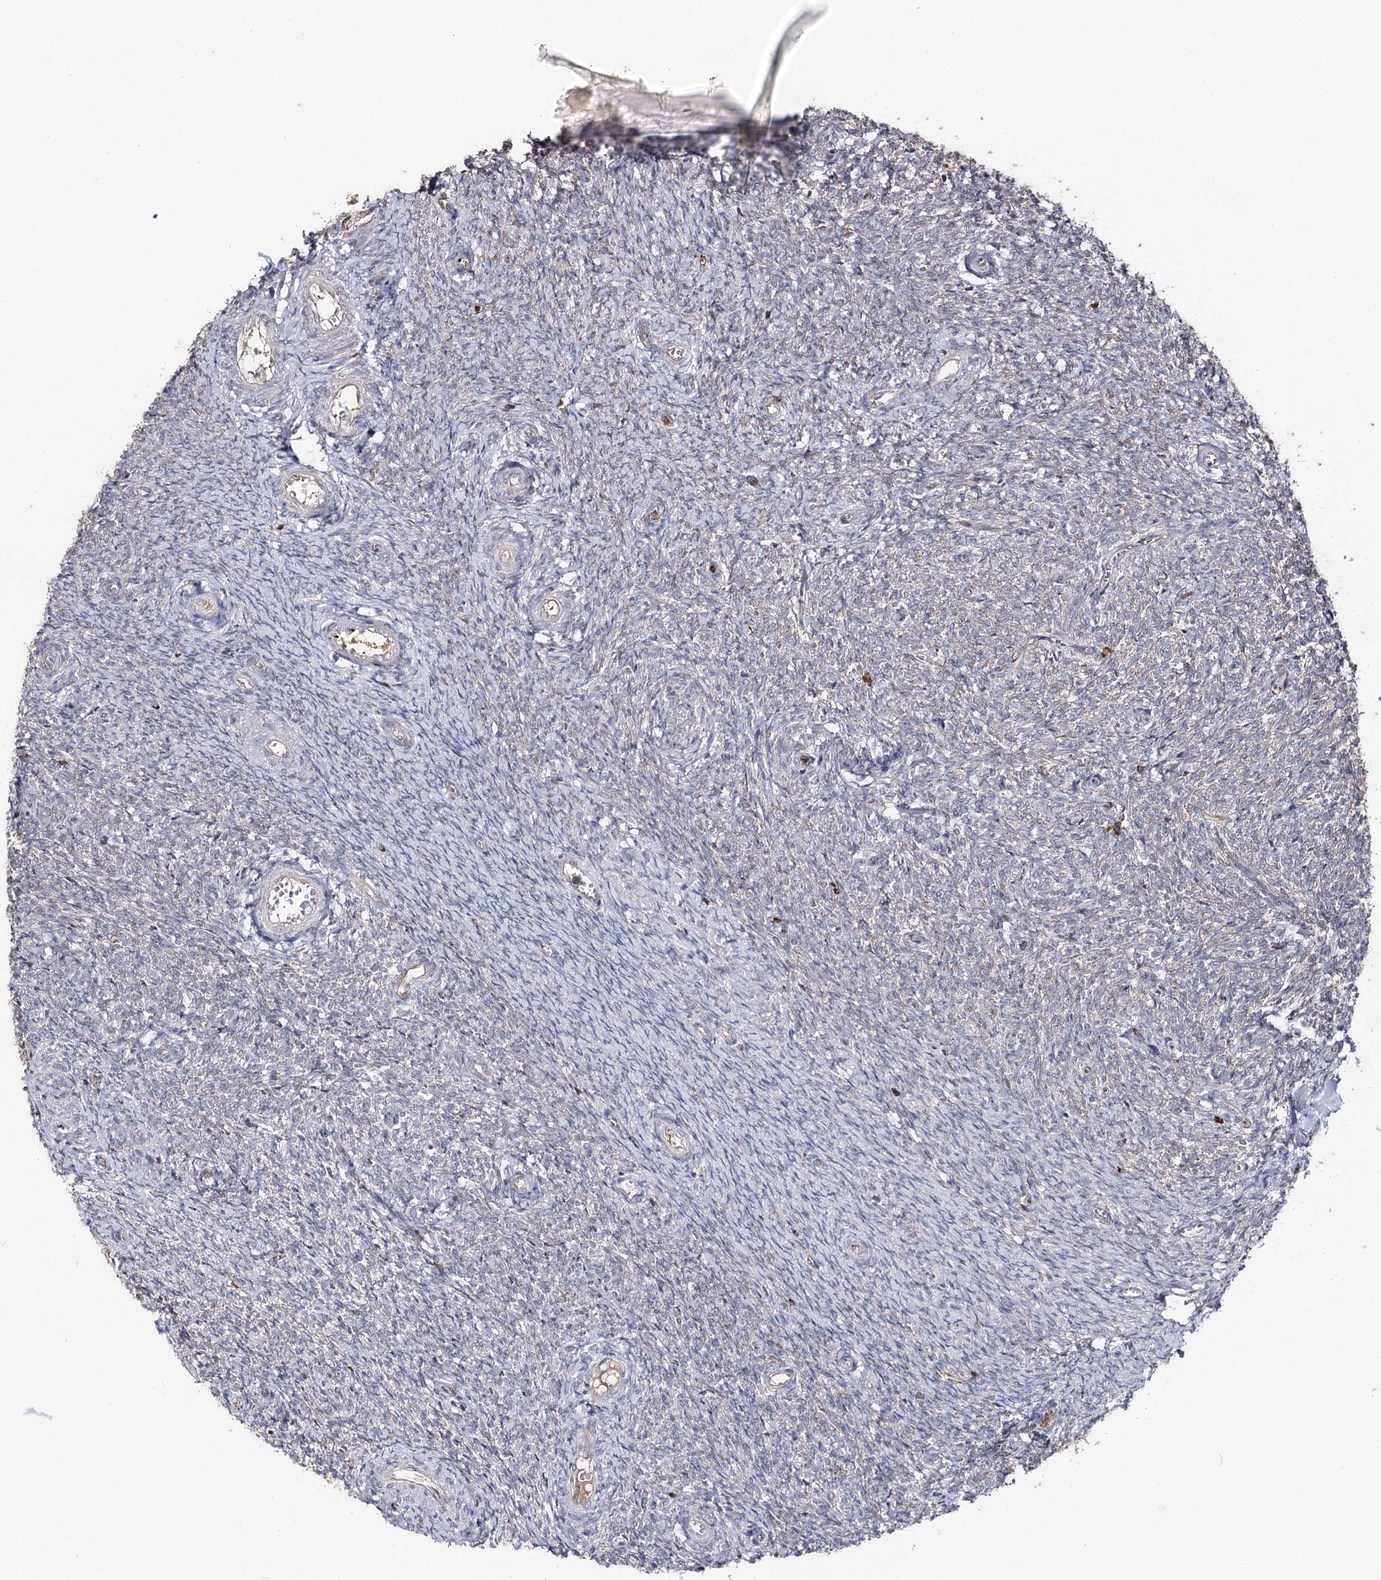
{"staining": {"intensity": "weak", "quantity": "<25%", "location": "cytoplasmic/membranous"}, "tissue": "ovary", "cell_type": "Ovarian stroma cells", "image_type": "normal", "snomed": [{"axis": "morphology", "description": "Normal tissue, NOS"}, {"axis": "topography", "description": "Ovary"}], "caption": "IHC image of normal ovary stained for a protein (brown), which reveals no staining in ovarian stroma cells.", "gene": "SEC24B", "patient": {"sex": "female", "age": 44}}